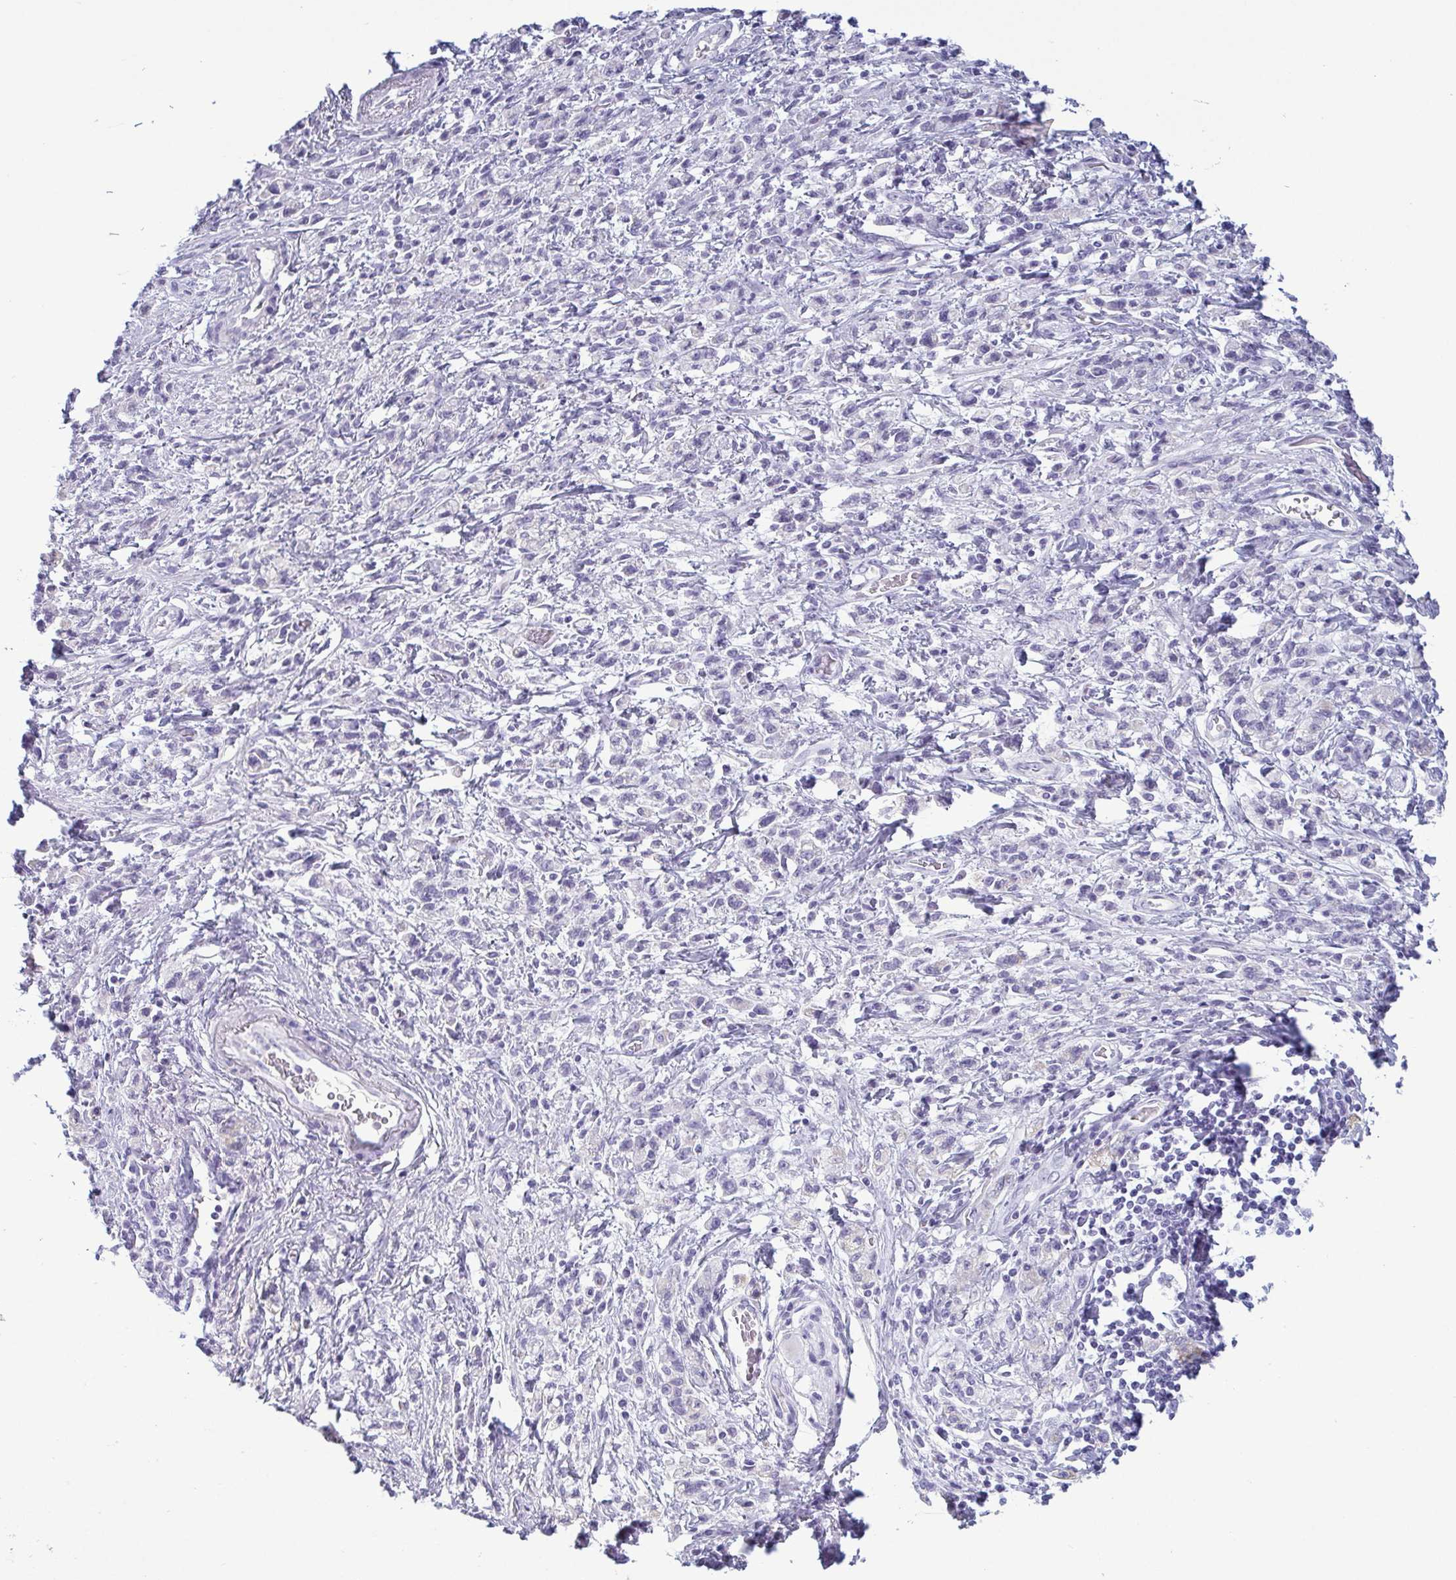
{"staining": {"intensity": "negative", "quantity": "none", "location": "none"}, "tissue": "stomach cancer", "cell_type": "Tumor cells", "image_type": "cancer", "snomed": [{"axis": "morphology", "description": "Adenocarcinoma, NOS"}, {"axis": "topography", "description": "Stomach"}], "caption": "The micrograph reveals no staining of tumor cells in stomach adenocarcinoma. The staining was performed using DAB (3,3'-diaminobenzidine) to visualize the protein expression in brown, while the nuclei were stained in blue with hematoxylin (Magnification: 20x).", "gene": "KRT10", "patient": {"sex": "male", "age": 77}}